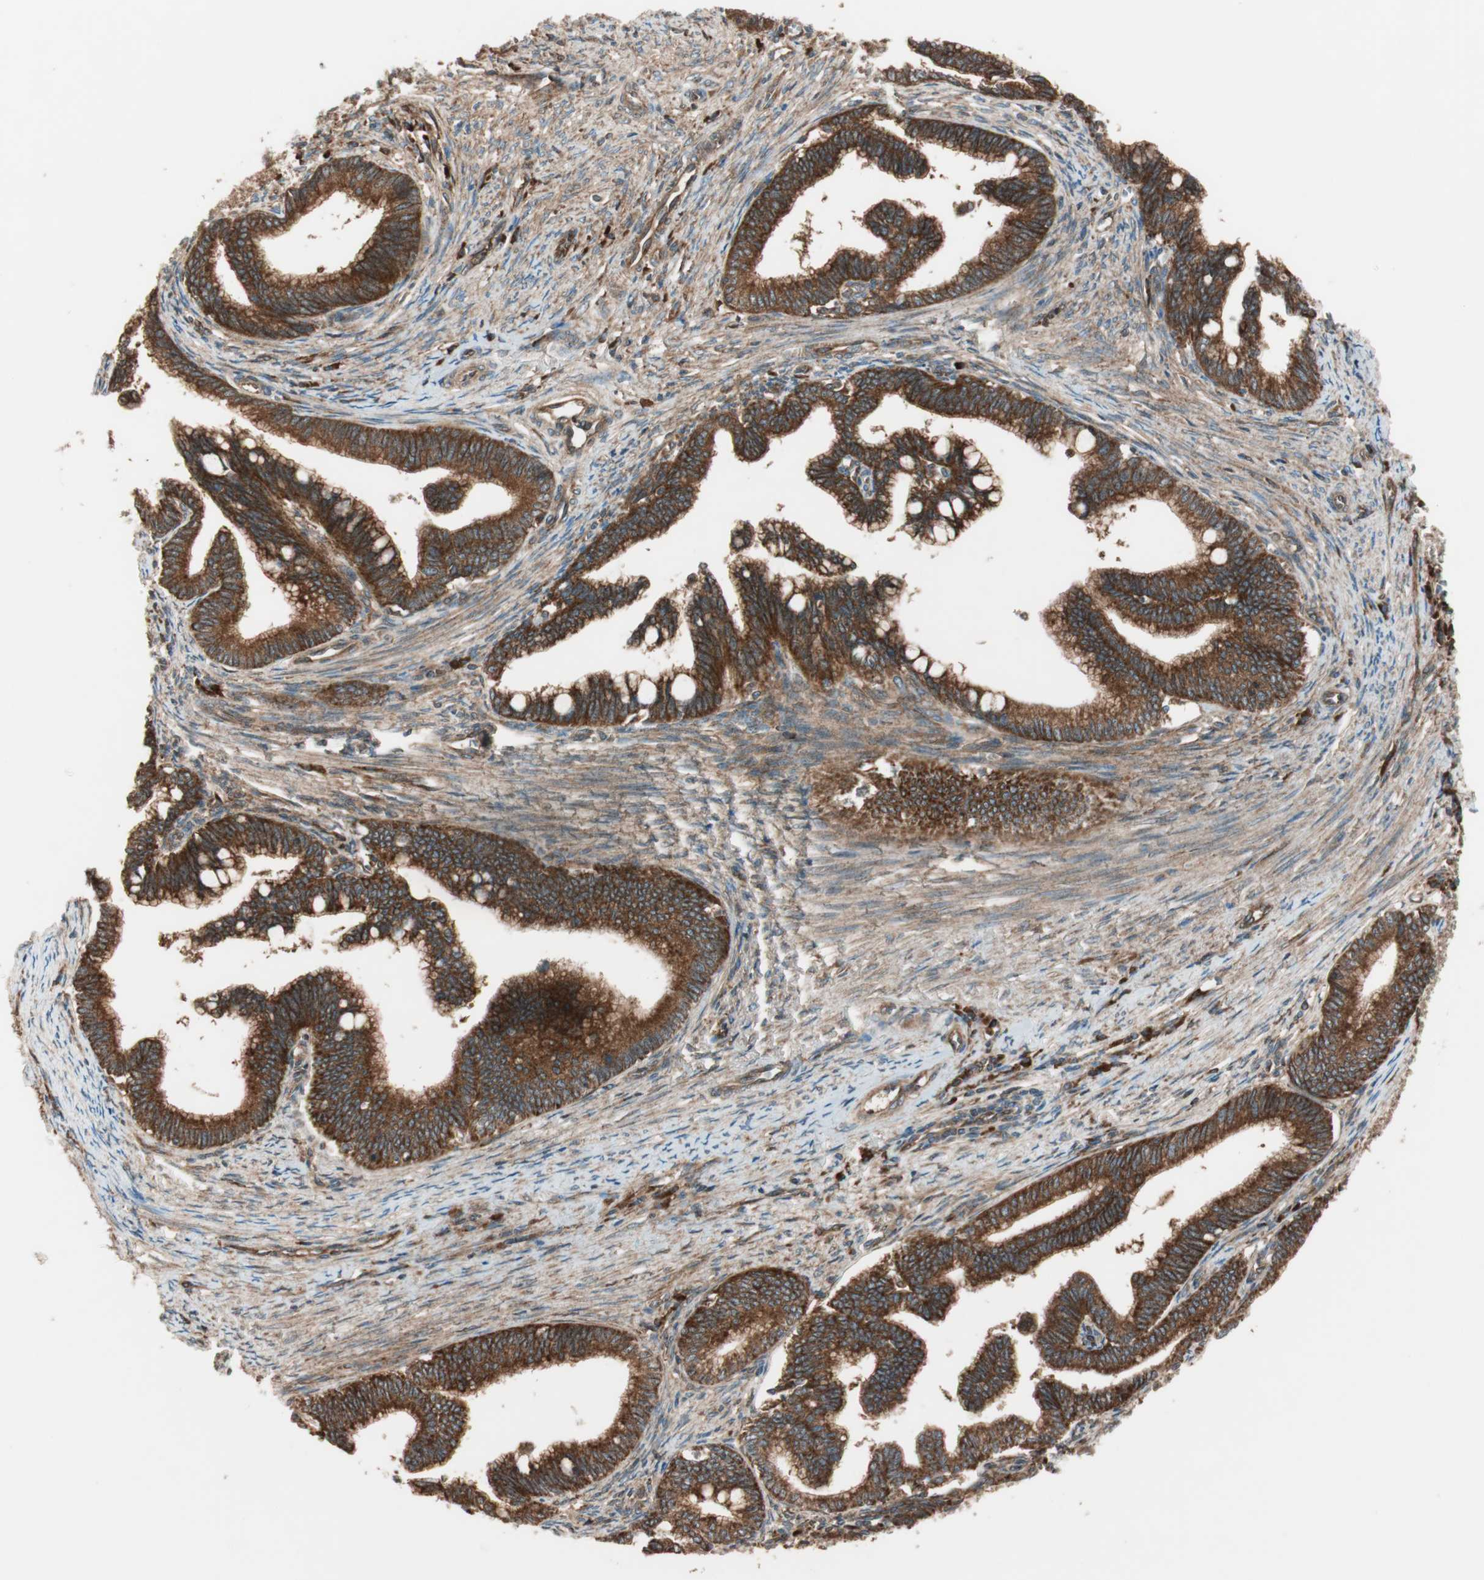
{"staining": {"intensity": "strong", "quantity": ">75%", "location": "cytoplasmic/membranous"}, "tissue": "cervical cancer", "cell_type": "Tumor cells", "image_type": "cancer", "snomed": [{"axis": "morphology", "description": "Adenocarcinoma, NOS"}, {"axis": "topography", "description": "Cervix"}], "caption": "Immunohistochemical staining of human cervical cancer reveals high levels of strong cytoplasmic/membranous protein staining in approximately >75% of tumor cells. (IHC, brightfield microscopy, high magnification).", "gene": "RAB5A", "patient": {"sex": "female", "age": 36}}